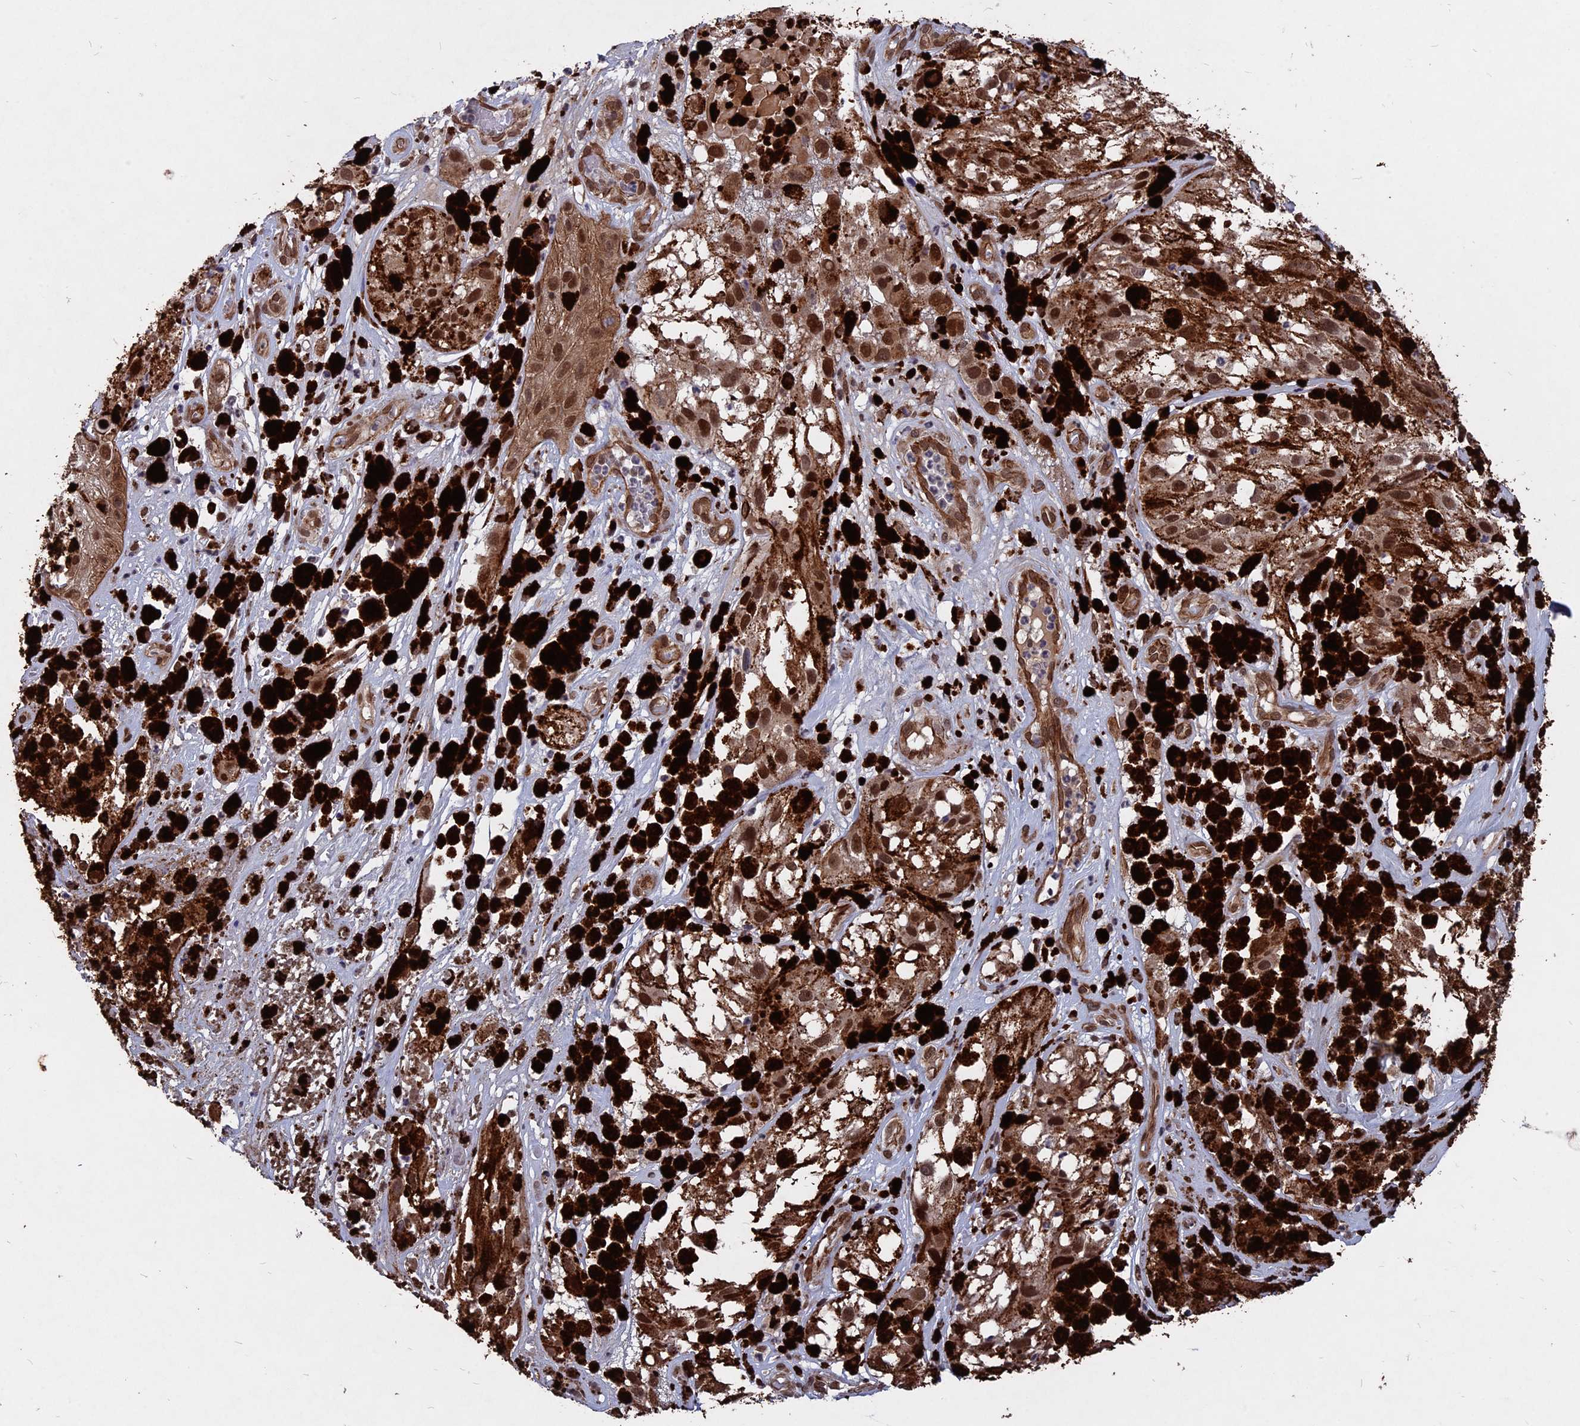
{"staining": {"intensity": "moderate", "quantity": ">75%", "location": "cytoplasmic/membranous,nuclear"}, "tissue": "melanoma", "cell_type": "Tumor cells", "image_type": "cancer", "snomed": [{"axis": "morphology", "description": "Malignant melanoma, NOS"}, {"axis": "topography", "description": "Skin"}], "caption": "Immunohistochemistry (DAB (3,3'-diaminobenzidine)) staining of malignant melanoma exhibits moderate cytoplasmic/membranous and nuclear protein staining in approximately >75% of tumor cells. (DAB (3,3'-diaminobenzidine) IHC with brightfield microscopy, high magnification).", "gene": "NOSIP", "patient": {"sex": "male", "age": 88}}